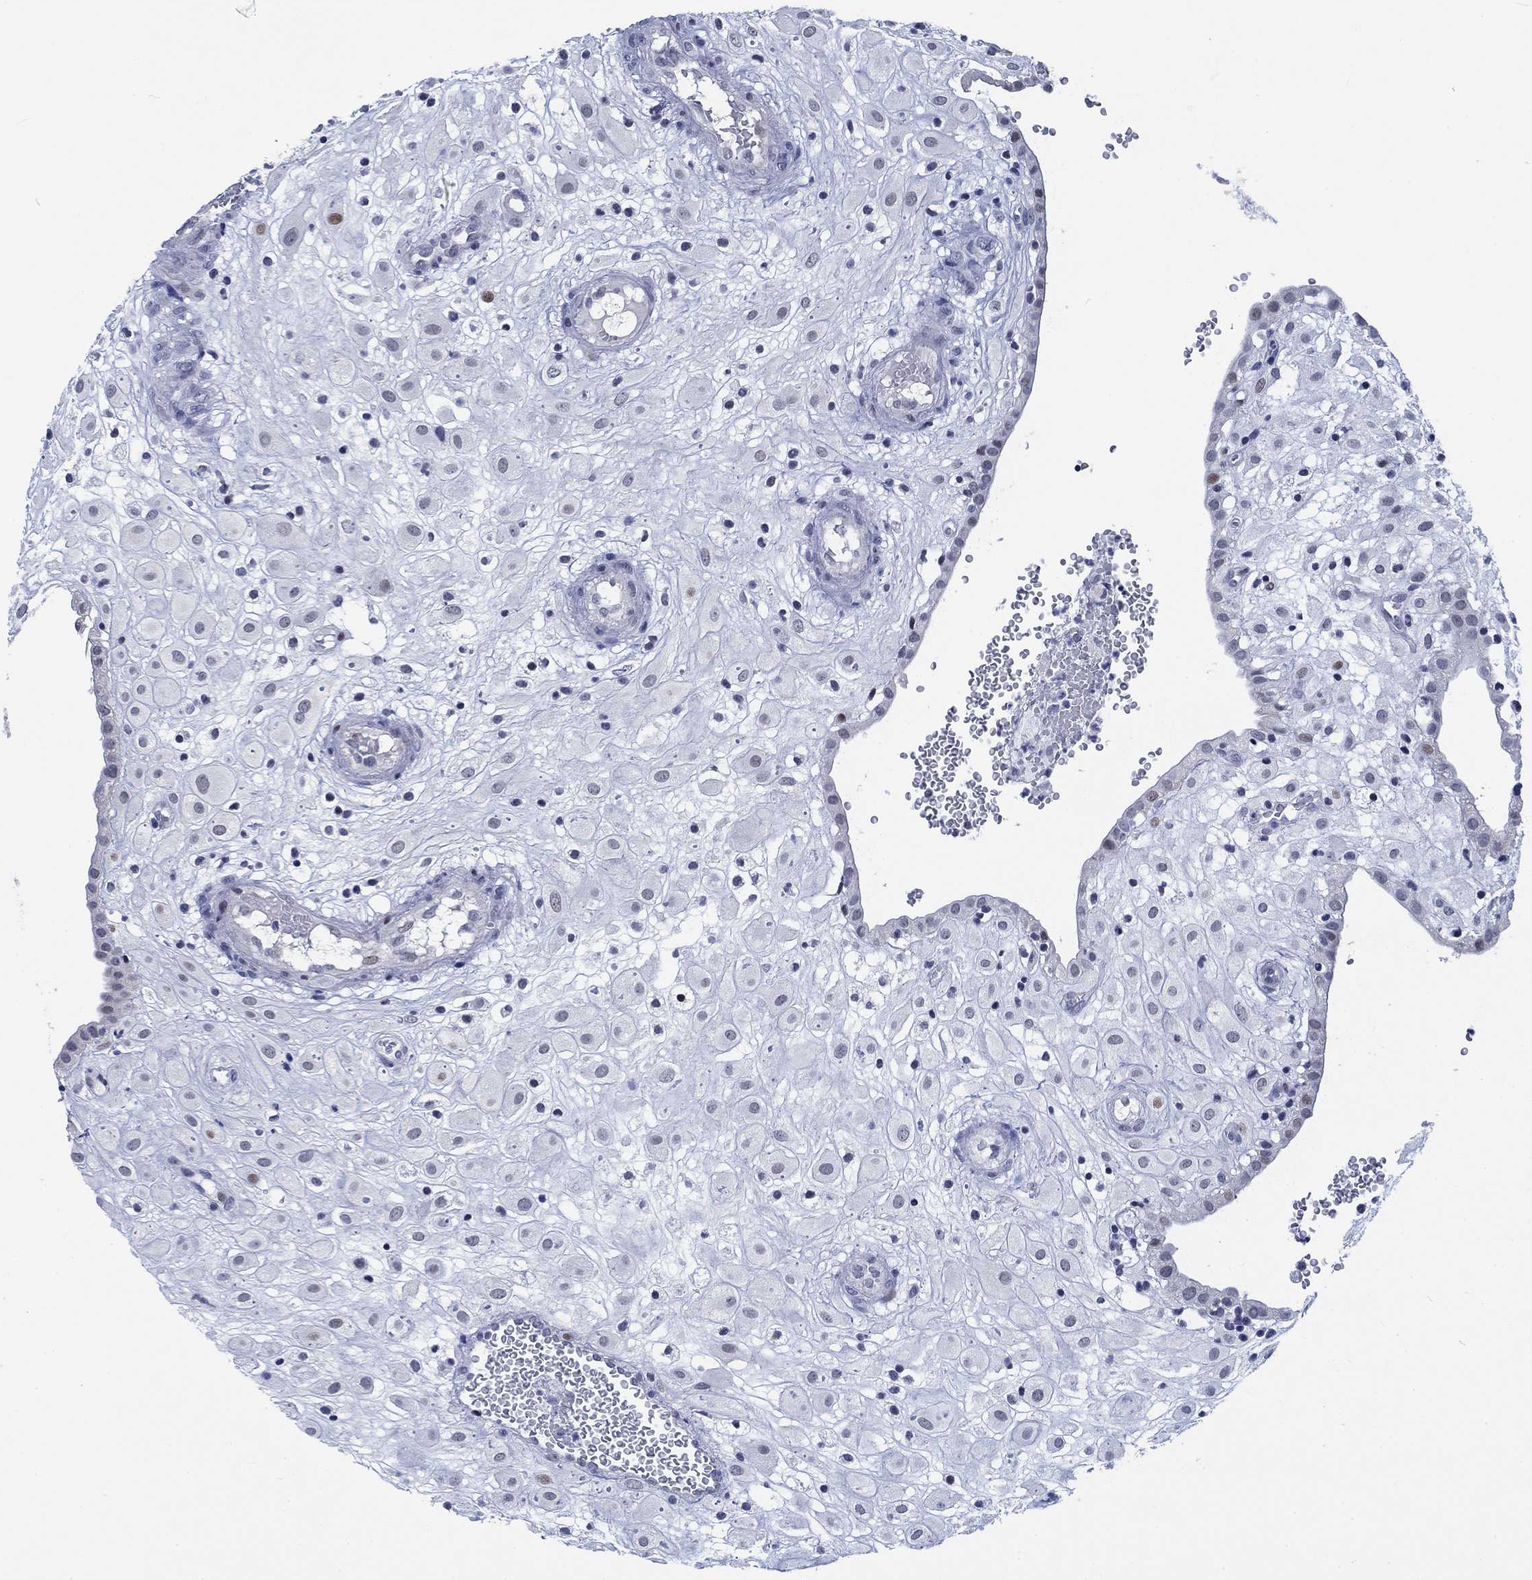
{"staining": {"intensity": "moderate", "quantity": "<25%", "location": "nuclear"}, "tissue": "placenta", "cell_type": "Decidual cells", "image_type": "normal", "snomed": [{"axis": "morphology", "description": "Normal tissue, NOS"}, {"axis": "topography", "description": "Placenta"}], "caption": "A micrograph of human placenta stained for a protein exhibits moderate nuclear brown staining in decidual cells.", "gene": "NEU3", "patient": {"sex": "female", "age": 24}}